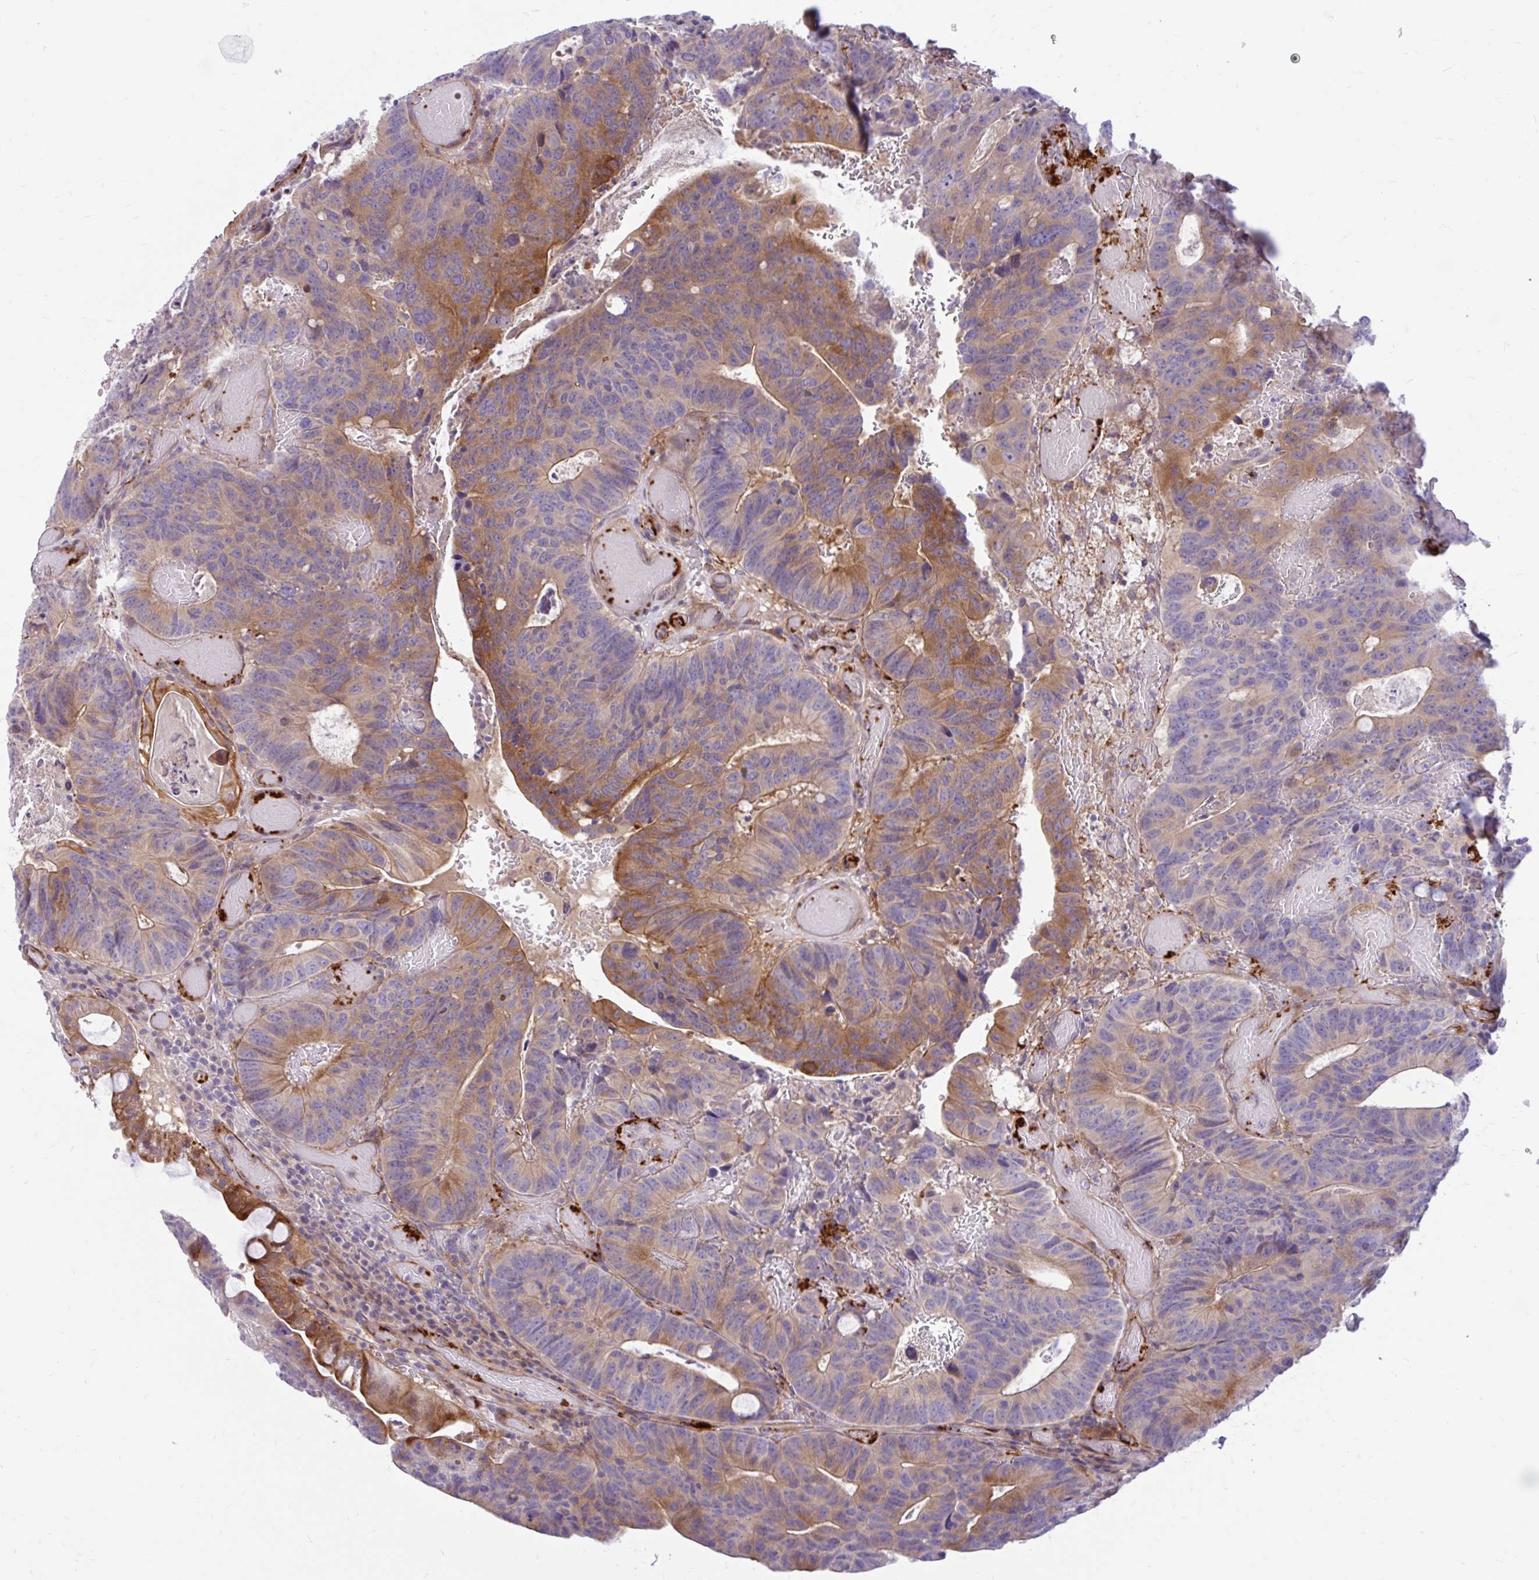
{"staining": {"intensity": "moderate", "quantity": "25%-75%", "location": "cytoplasmic/membranous"}, "tissue": "colorectal cancer", "cell_type": "Tumor cells", "image_type": "cancer", "snomed": [{"axis": "morphology", "description": "Adenocarcinoma, NOS"}, {"axis": "topography", "description": "Colon"}], "caption": "Protein expression analysis of colorectal adenocarcinoma reveals moderate cytoplasmic/membranous positivity in approximately 25%-75% of tumor cells. (DAB (3,3'-diaminobenzidine) = brown stain, brightfield microscopy at high magnification).", "gene": "ESPNL", "patient": {"sex": "male", "age": 87}}